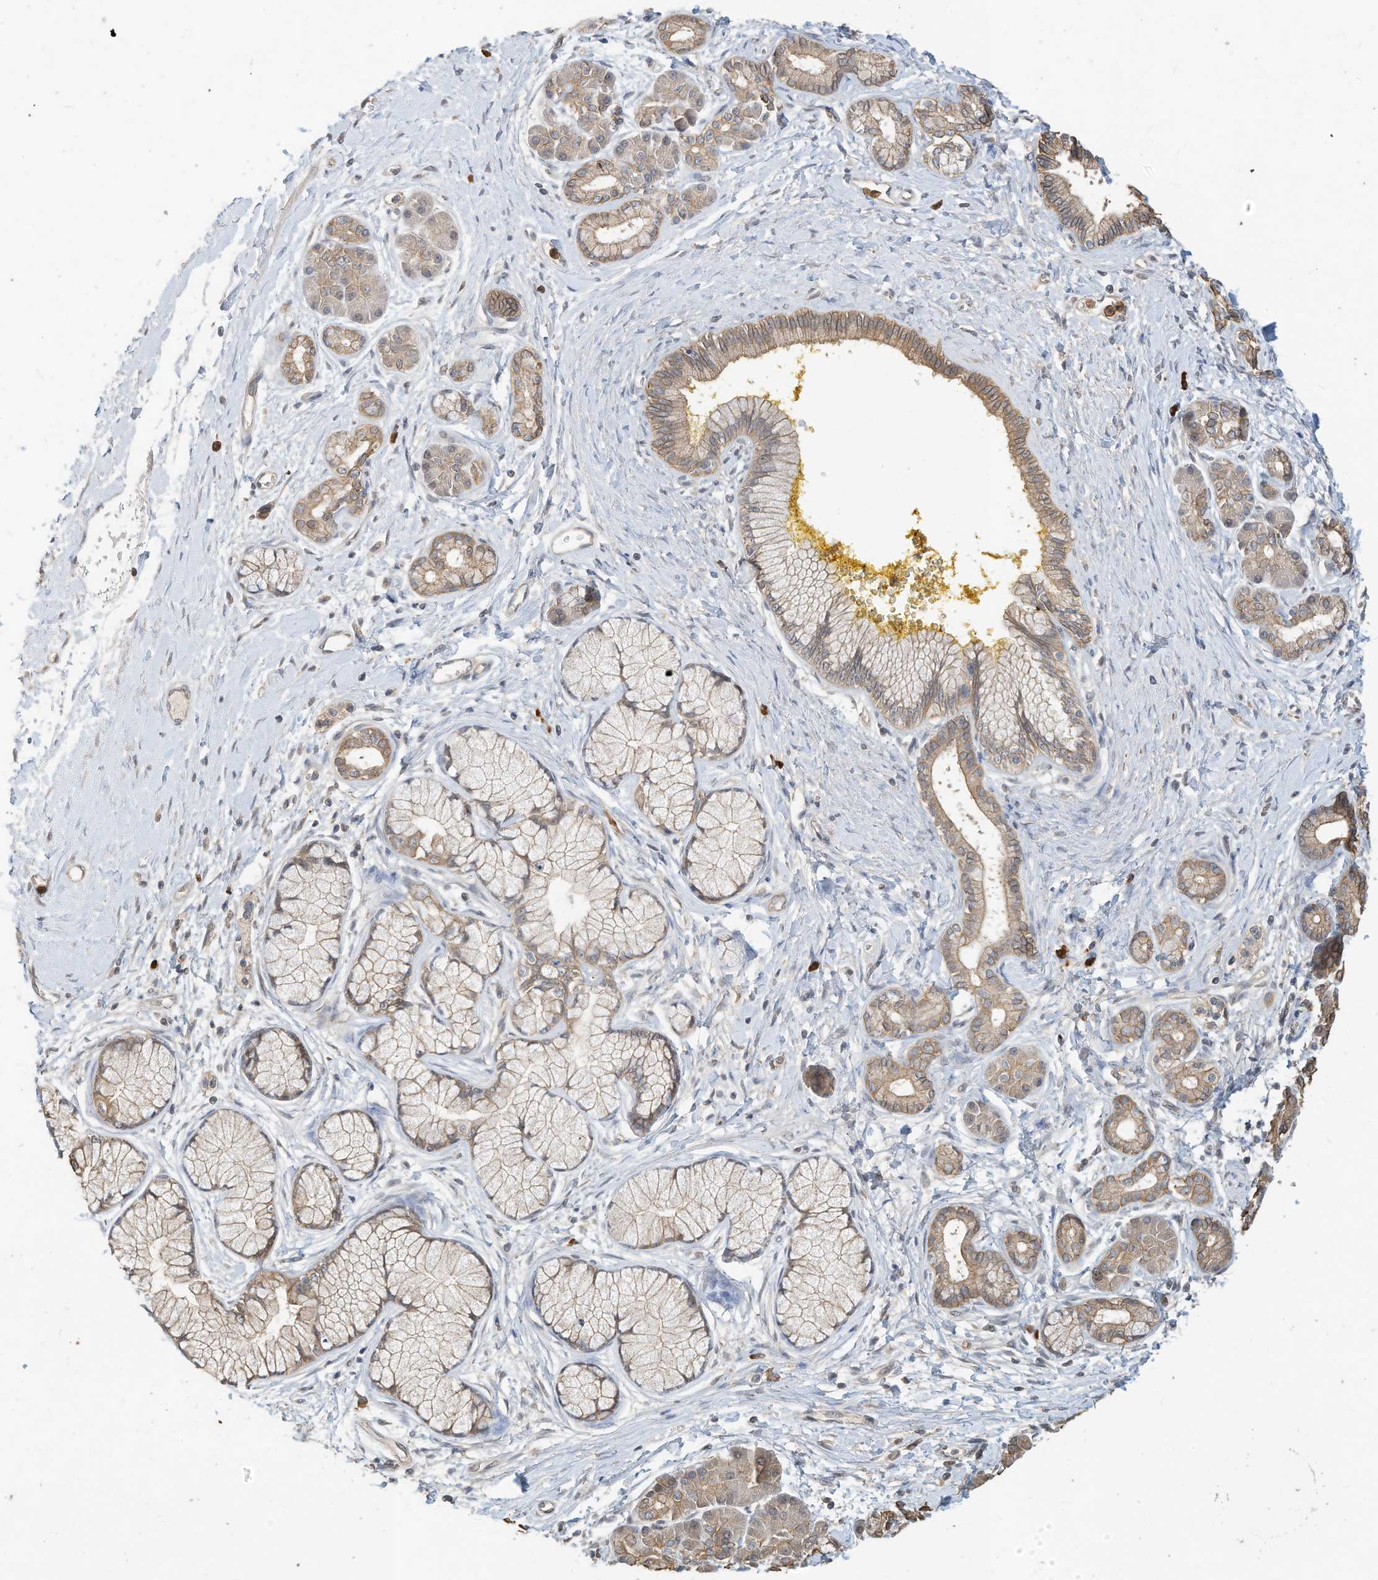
{"staining": {"intensity": "moderate", "quantity": ">75%", "location": "cytoplasmic/membranous"}, "tissue": "pancreatic cancer", "cell_type": "Tumor cells", "image_type": "cancer", "snomed": [{"axis": "morphology", "description": "Adenocarcinoma, NOS"}, {"axis": "topography", "description": "Pancreas"}], "caption": "A brown stain highlights moderate cytoplasmic/membranous expression of a protein in human pancreatic adenocarcinoma tumor cells. (IHC, brightfield microscopy, high magnification).", "gene": "OFD1", "patient": {"sex": "male", "age": 58}}